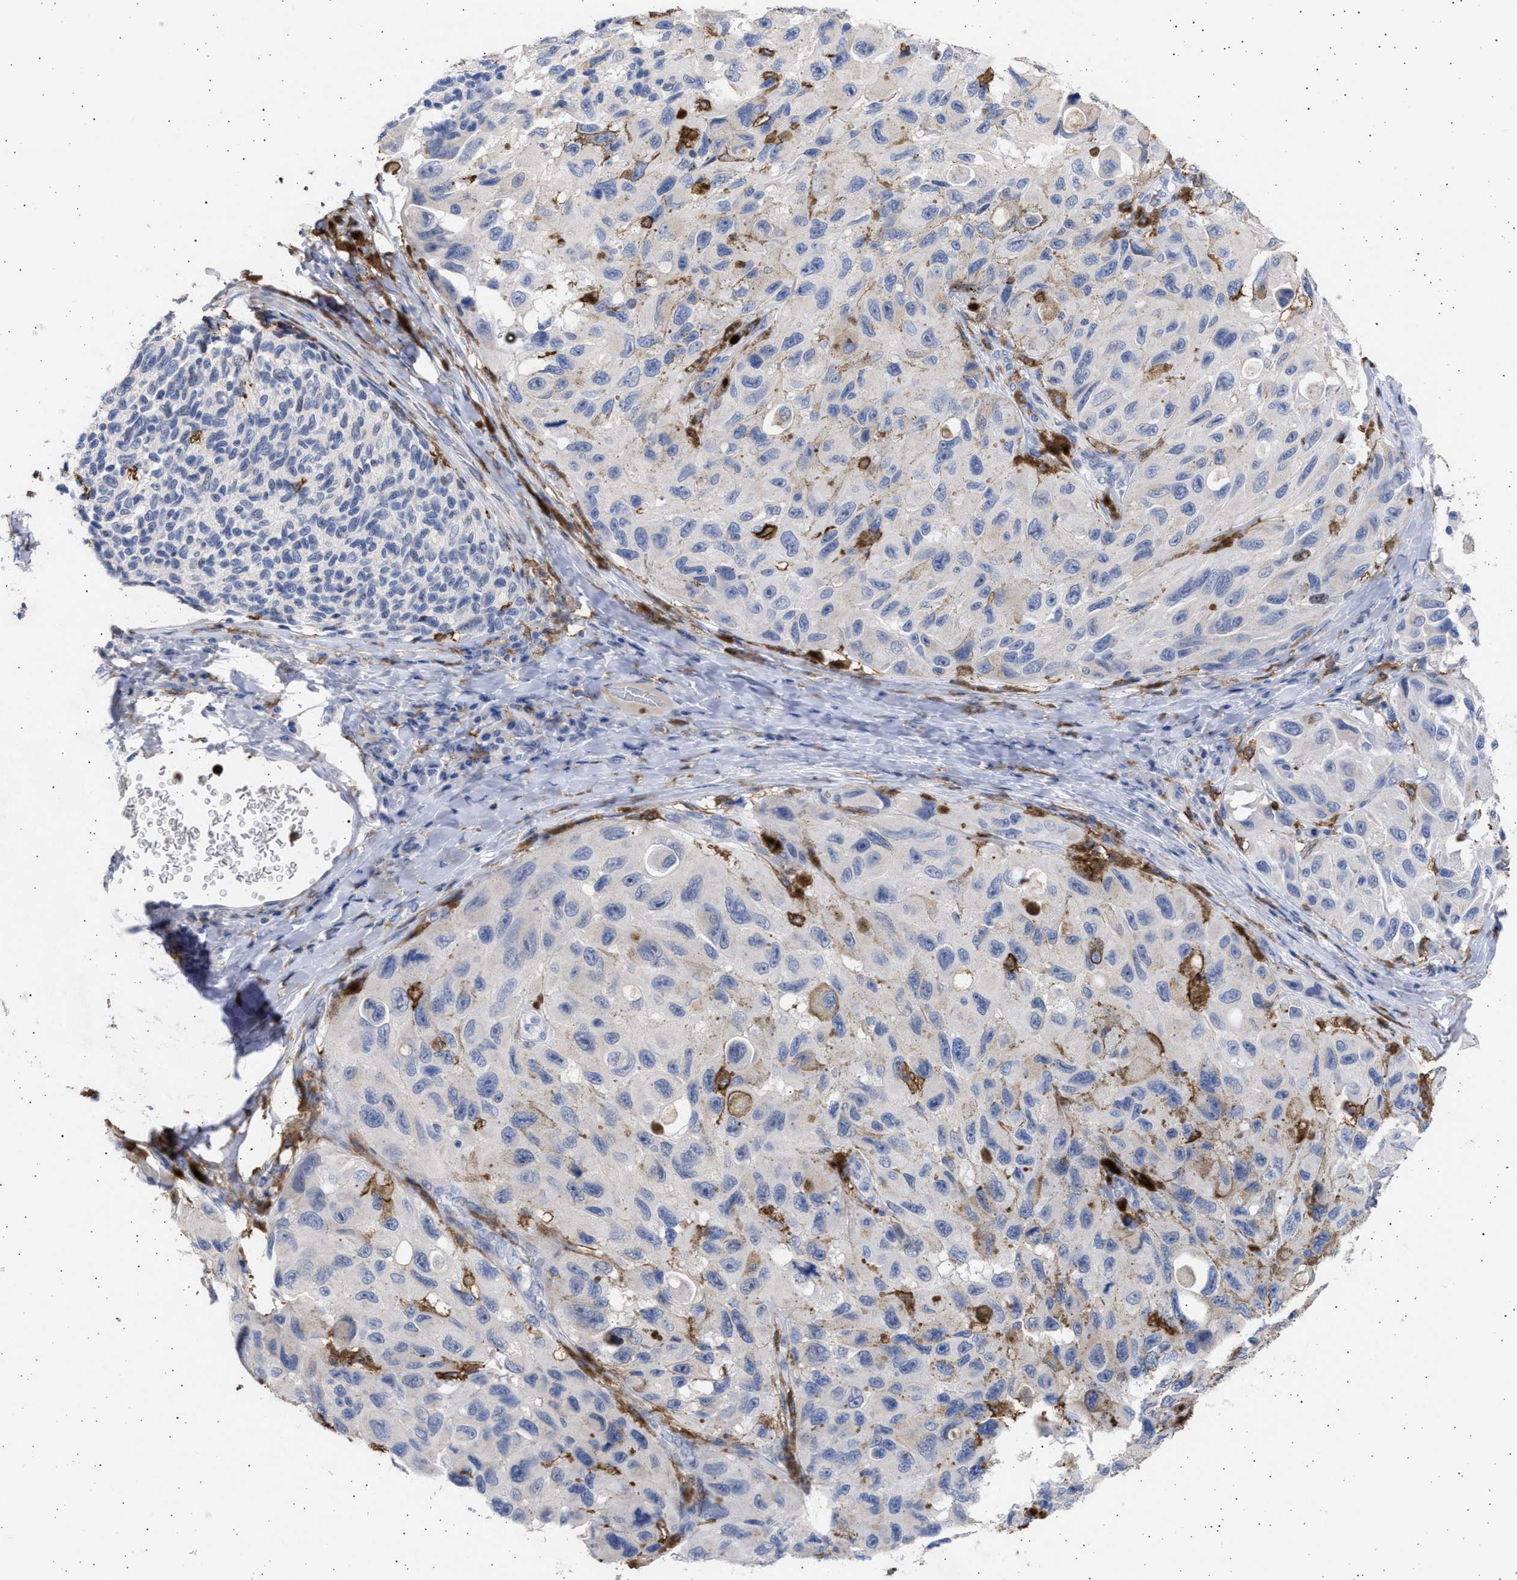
{"staining": {"intensity": "negative", "quantity": "none", "location": "none"}, "tissue": "melanoma", "cell_type": "Tumor cells", "image_type": "cancer", "snomed": [{"axis": "morphology", "description": "Malignant melanoma, NOS"}, {"axis": "topography", "description": "Skin"}], "caption": "This is a photomicrograph of immunohistochemistry staining of malignant melanoma, which shows no staining in tumor cells. (Brightfield microscopy of DAB (3,3'-diaminobenzidine) immunohistochemistry (IHC) at high magnification).", "gene": "FCER1A", "patient": {"sex": "female", "age": 73}}